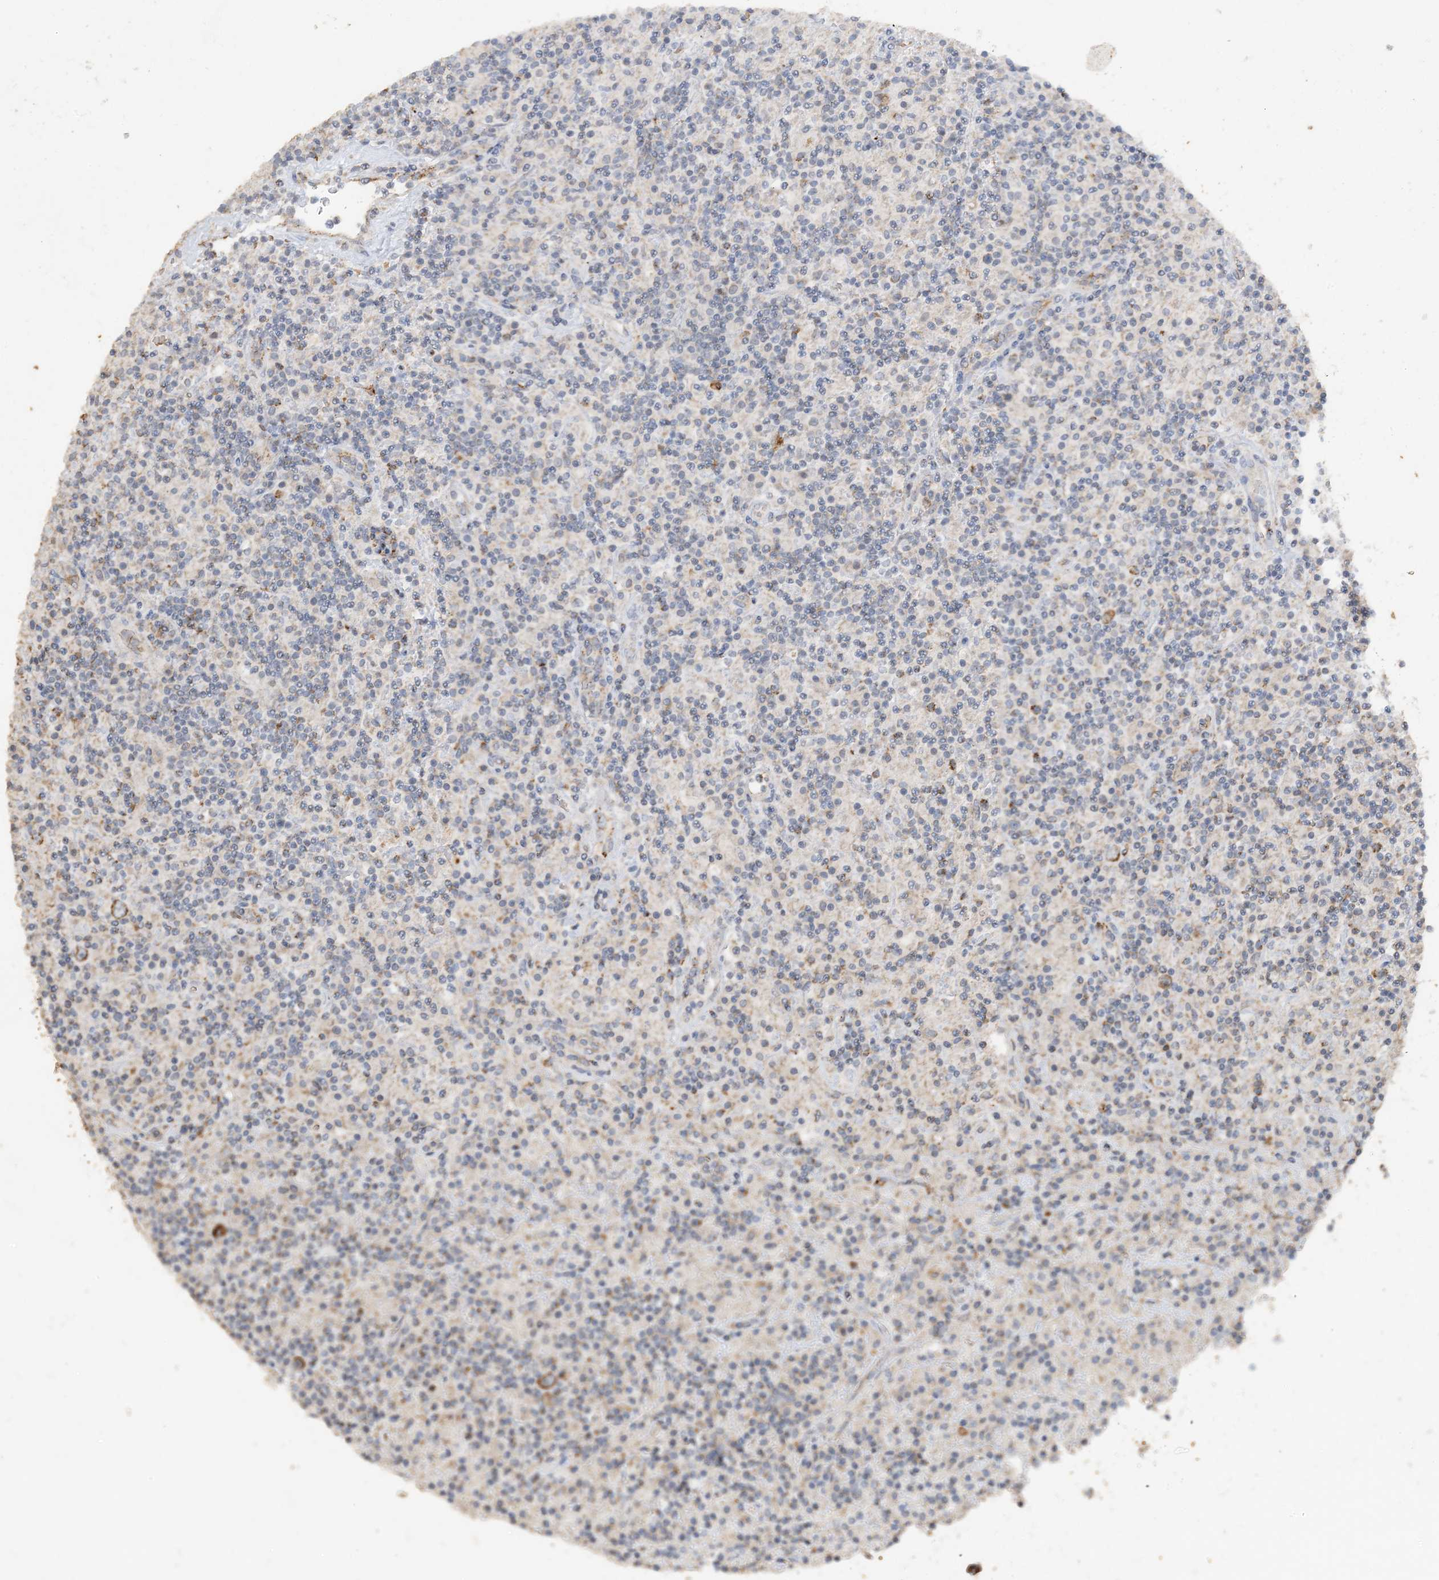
{"staining": {"intensity": "moderate", "quantity": ">75%", "location": "cytoplasmic/membranous"}, "tissue": "lymphoma", "cell_type": "Tumor cells", "image_type": "cancer", "snomed": [{"axis": "morphology", "description": "Hodgkin's disease, NOS"}, {"axis": "topography", "description": "Lymph node"}], "caption": "Immunohistochemistry (IHC) photomicrograph of Hodgkin's disease stained for a protein (brown), which demonstrates medium levels of moderate cytoplasmic/membranous staining in approximately >75% of tumor cells.", "gene": "SFMBT2", "patient": {"sex": "male", "age": 70}}